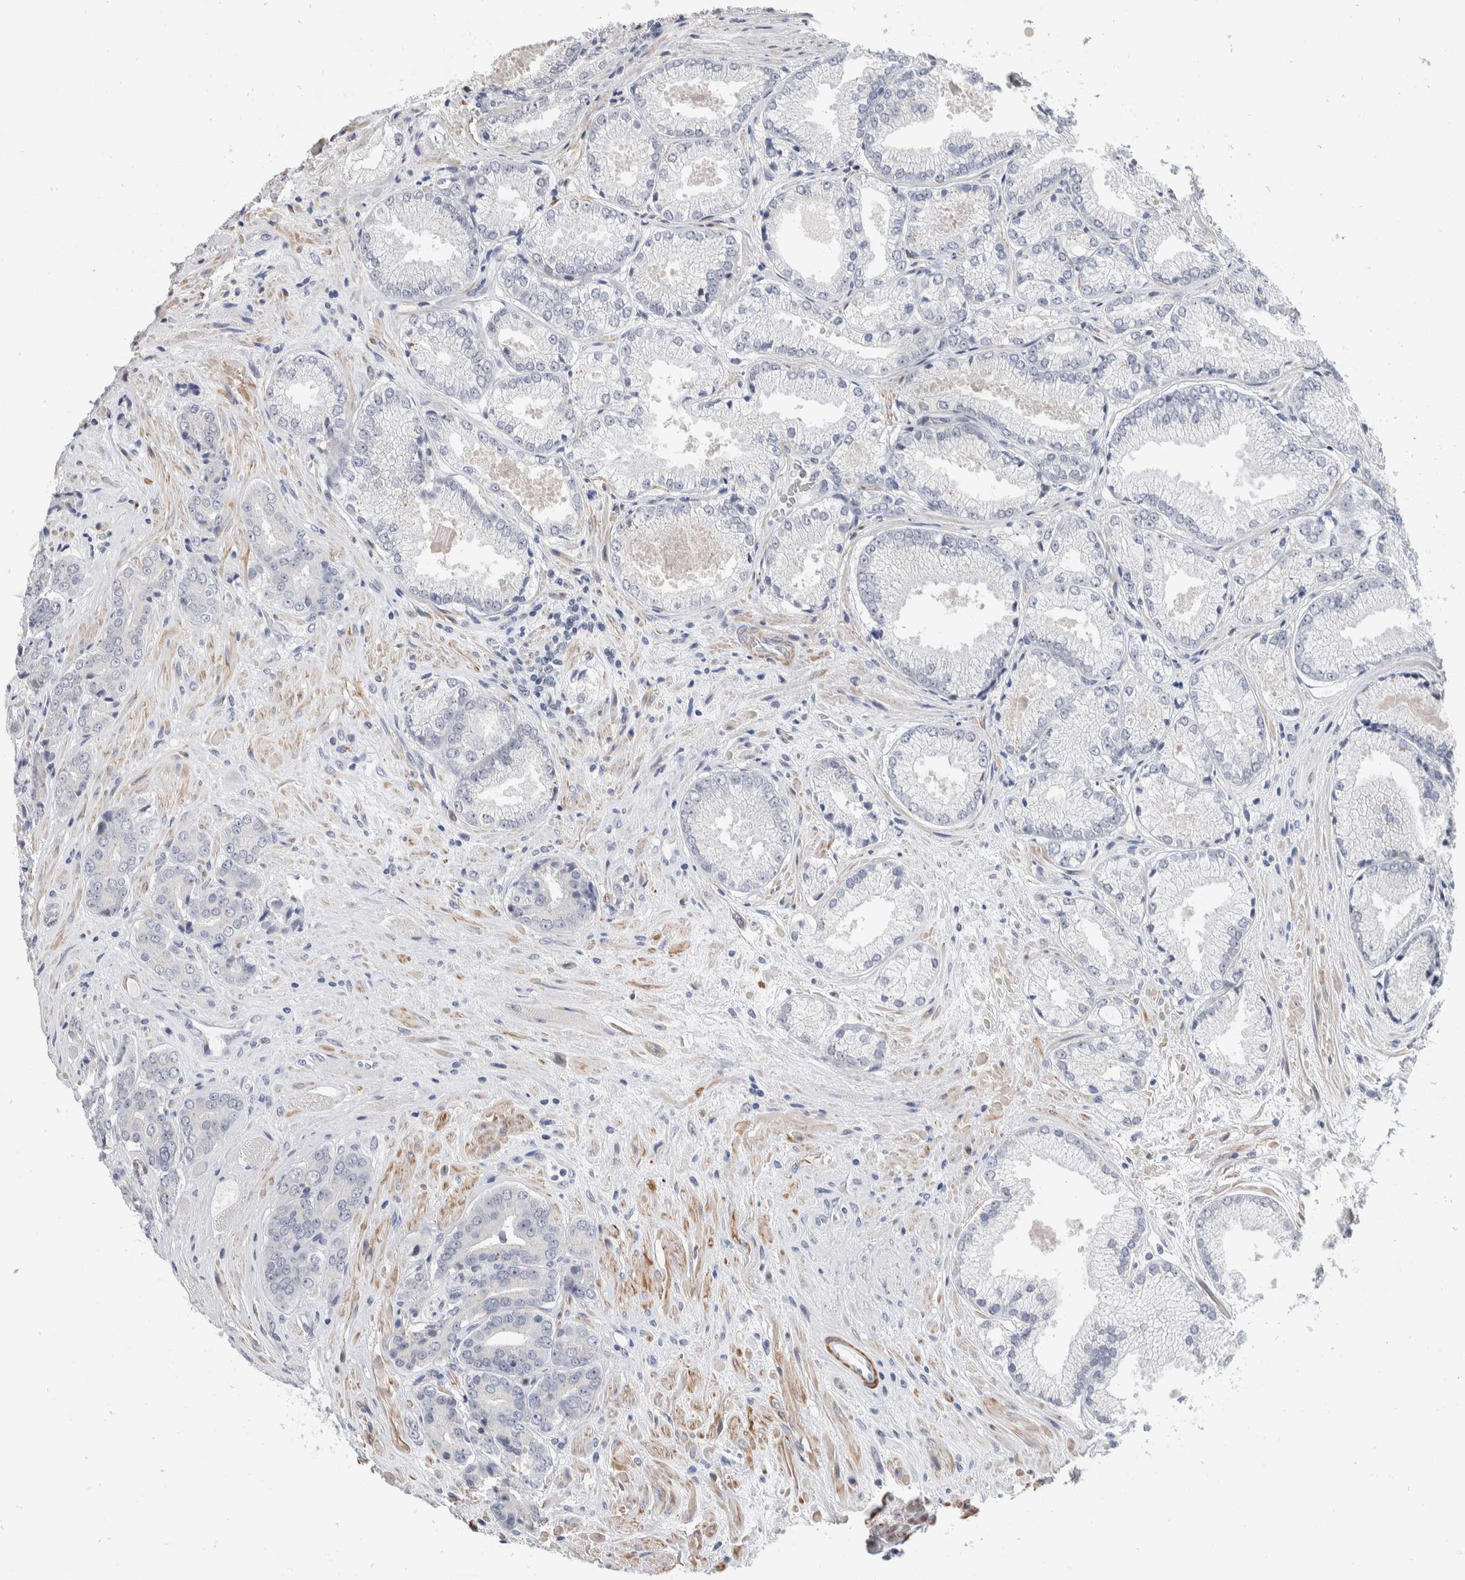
{"staining": {"intensity": "negative", "quantity": "none", "location": "none"}, "tissue": "prostate cancer", "cell_type": "Tumor cells", "image_type": "cancer", "snomed": [{"axis": "morphology", "description": "Adenocarcinoma, High grade"}, {"axis": "topography", "description": "Prostate"}], "caption": "Prostate cancer (adenocarcinoma (high-grade)) was stained to show a protein in brown. There is no significant positivity in tumor cells. The staining is performed using DAB (3,3'-diaminobenzidine) brown chromogen with nuclei counter-stained in using hematoxylin.", "gene": "CATSPERD", "patient": {"sex": "male", "age": 71}}